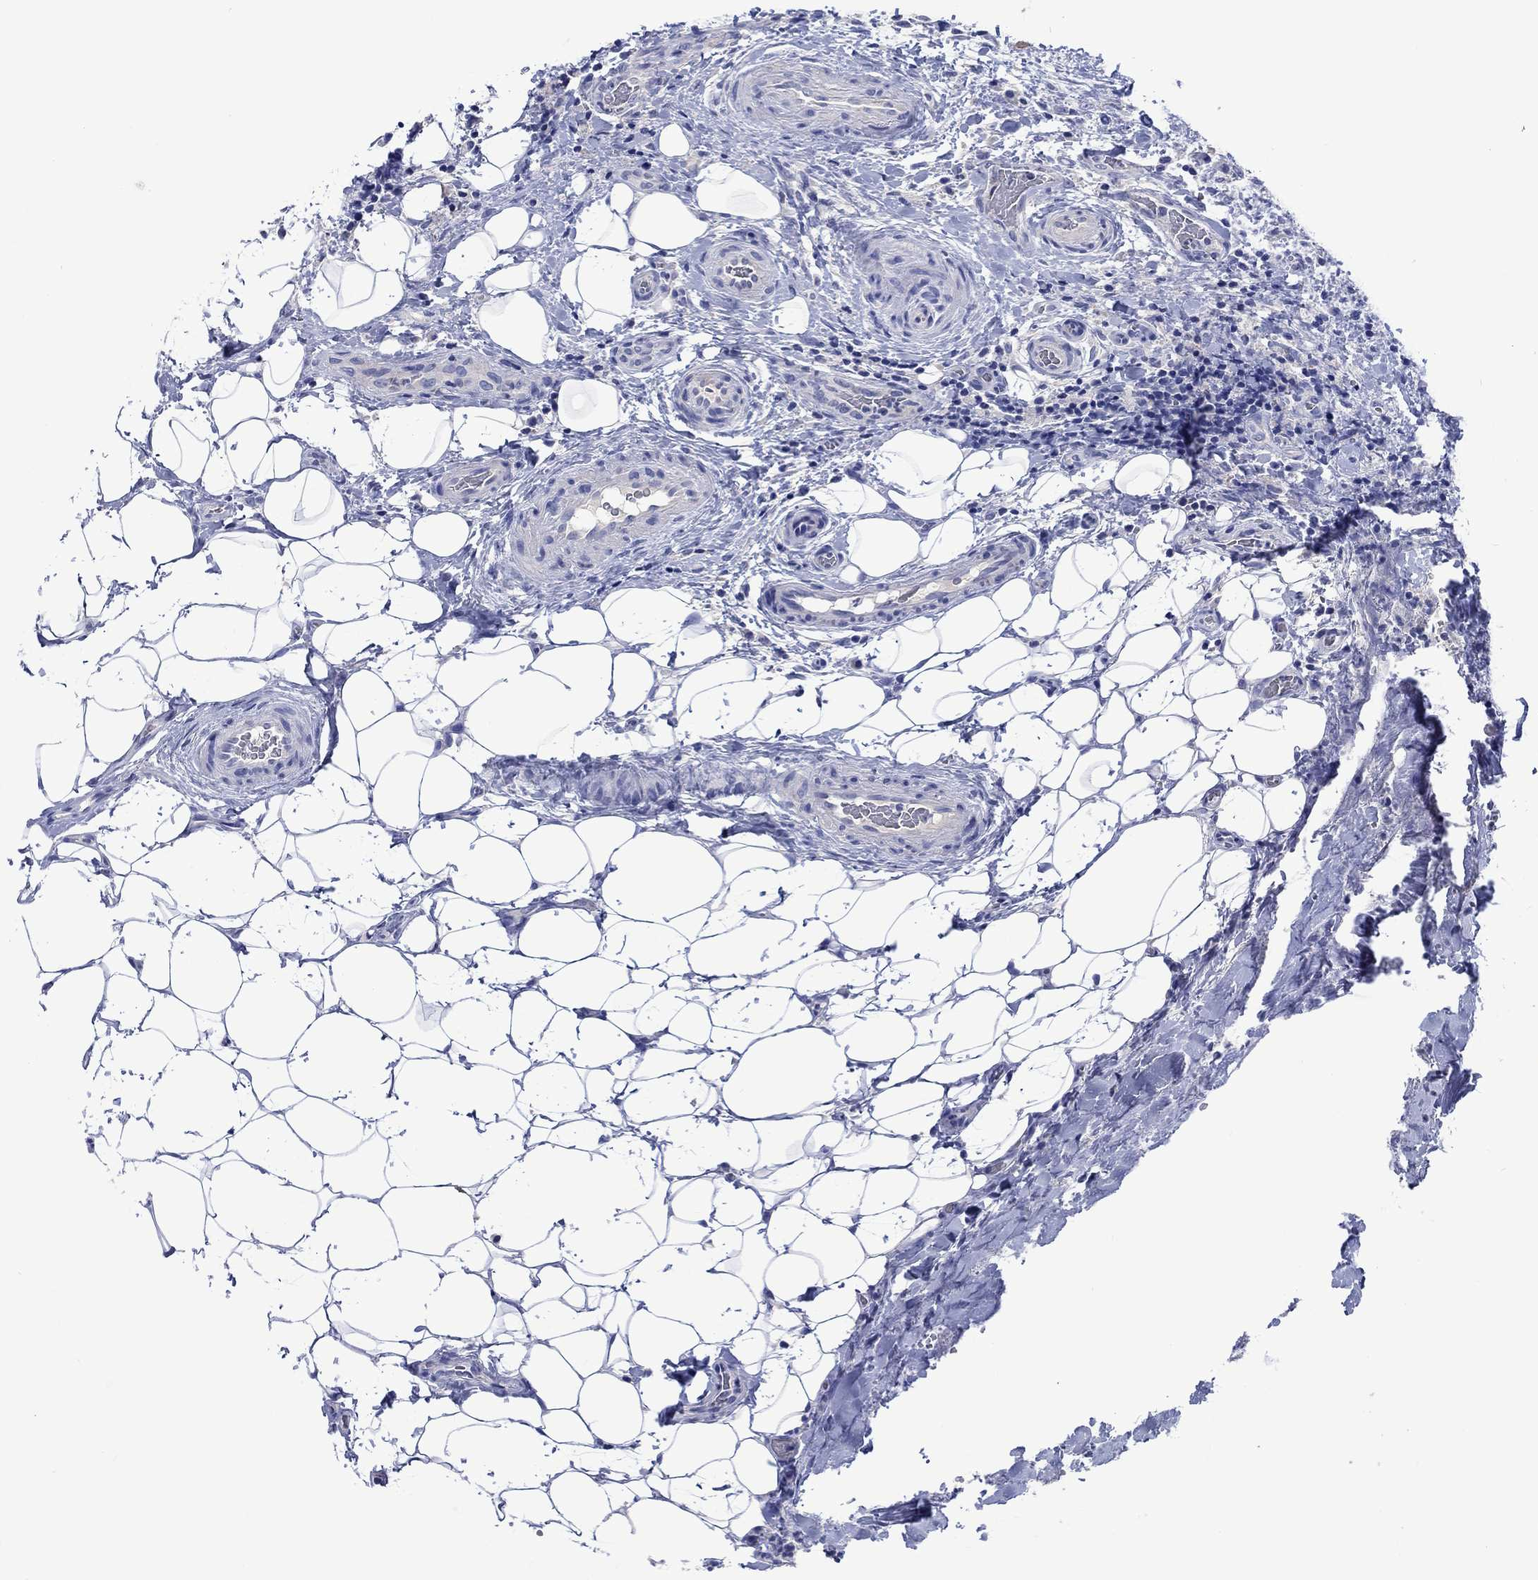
{"staining": {"intensity": "negative", "quantity": "none", "location": "none"}, "tissue": "thyroid cancer", "cell_type": "Tumor cells", "image_type": "cancer", "snomed": [{"axis": "morphology", "description": "Papillary adenocarcinoma, NOS"}, {"axis": "topography", "description": "Thyroid gland"}], "caption": "Papillary adenocarcinoma (thyroid) was stained to show a protein in brown. There is no significant staining in tumor cells.", "gene": "TOMM20L", "patient": {"sex": "male", "age": 61}}